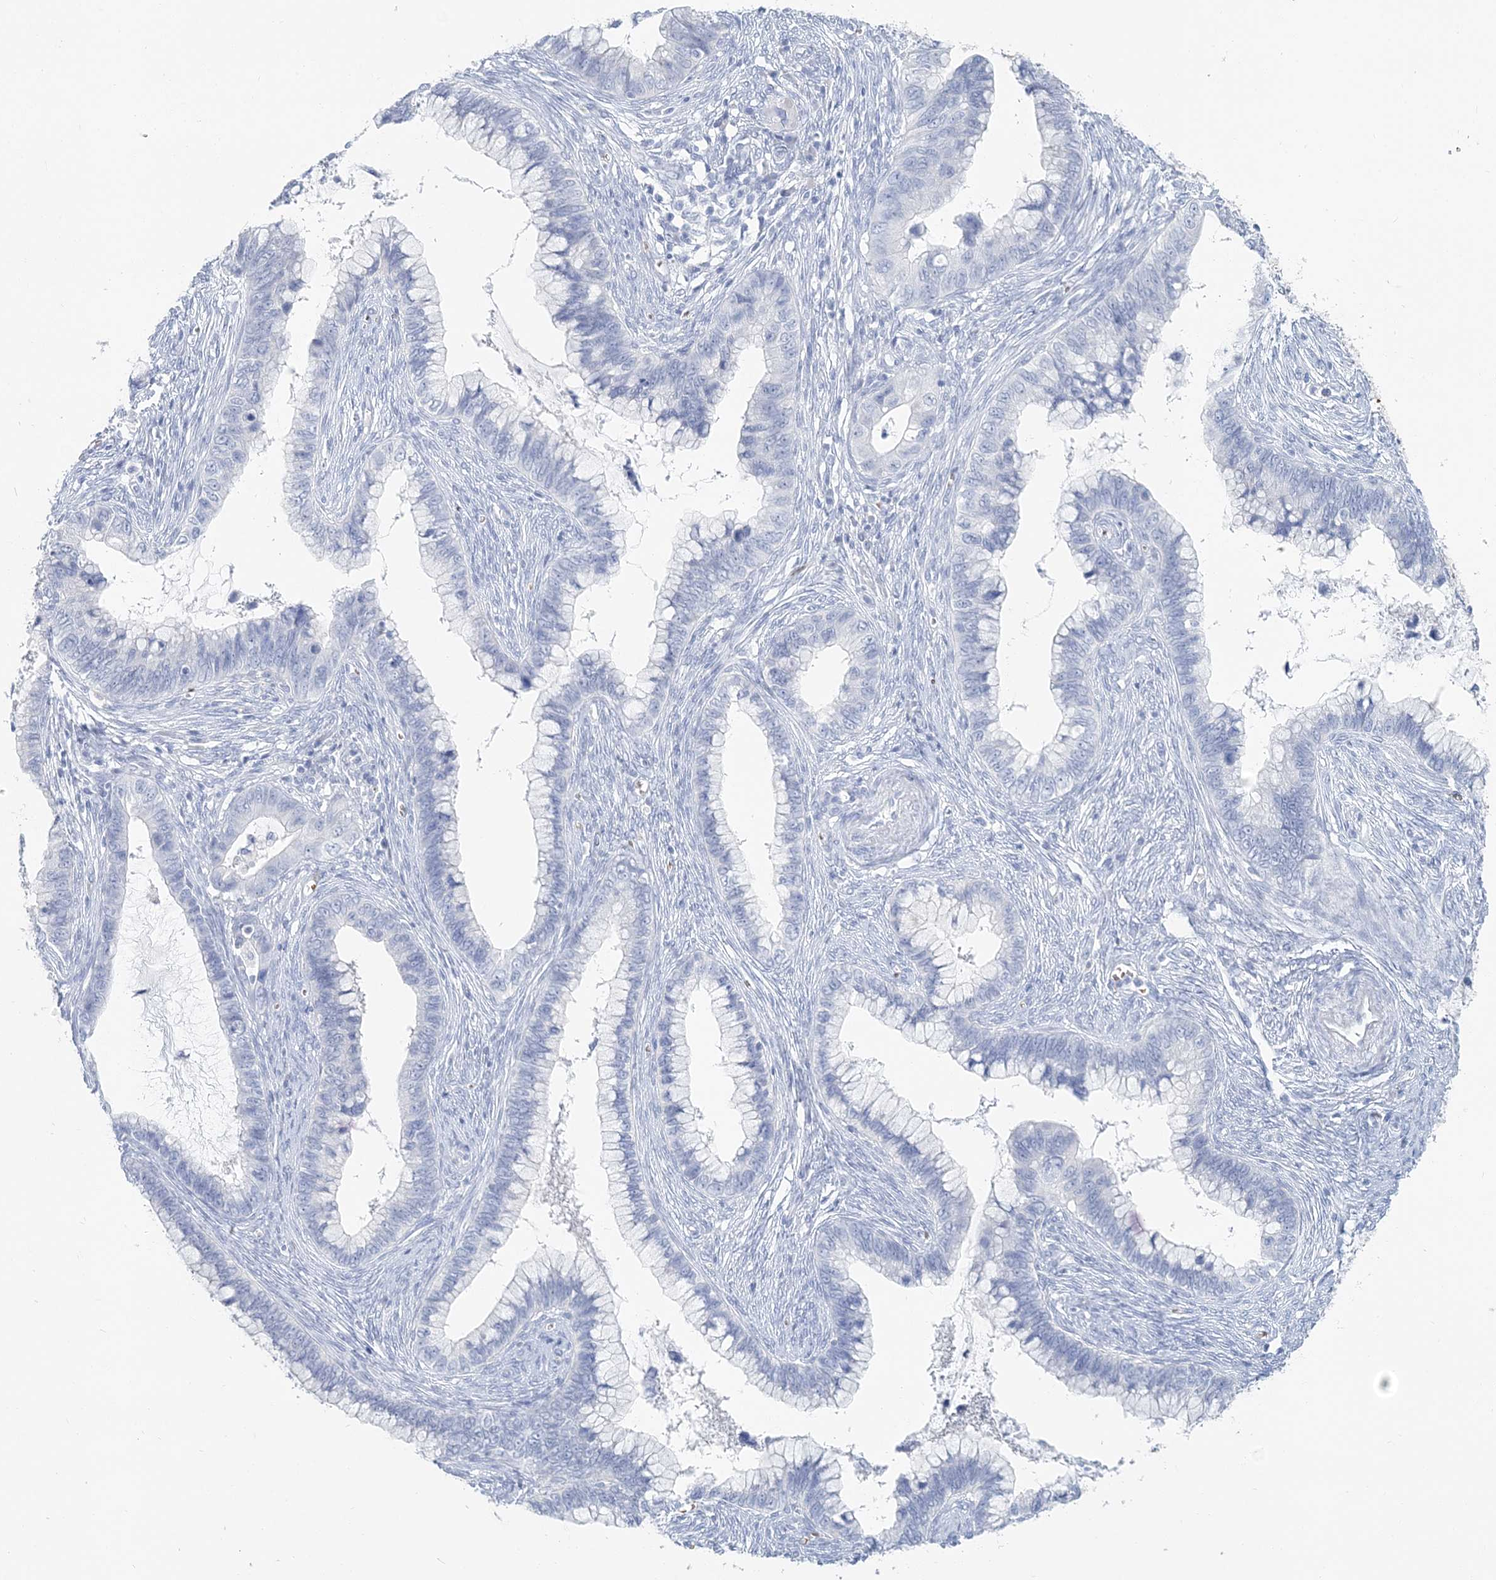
{"staining": {"intensity": "negative", "quantity": "none", "location": "none"}, "tissue": "cervical cancer", "cell_type": "Tumor cells", "image_type": "cancer", "snomed": [{"axis": "morphology", "description": "Adenocarcinoma, NOS"}, {"axis": "topography", "description": "Cervix"}], "caption": "Immunohistochemistry image of neoplastic tissue: cervical adenocarcinoma stained with DAB reveals no significant protein expression in tumor cells.", "gene": "HBA2", "patient": {"sex": "female", "age": 44}}